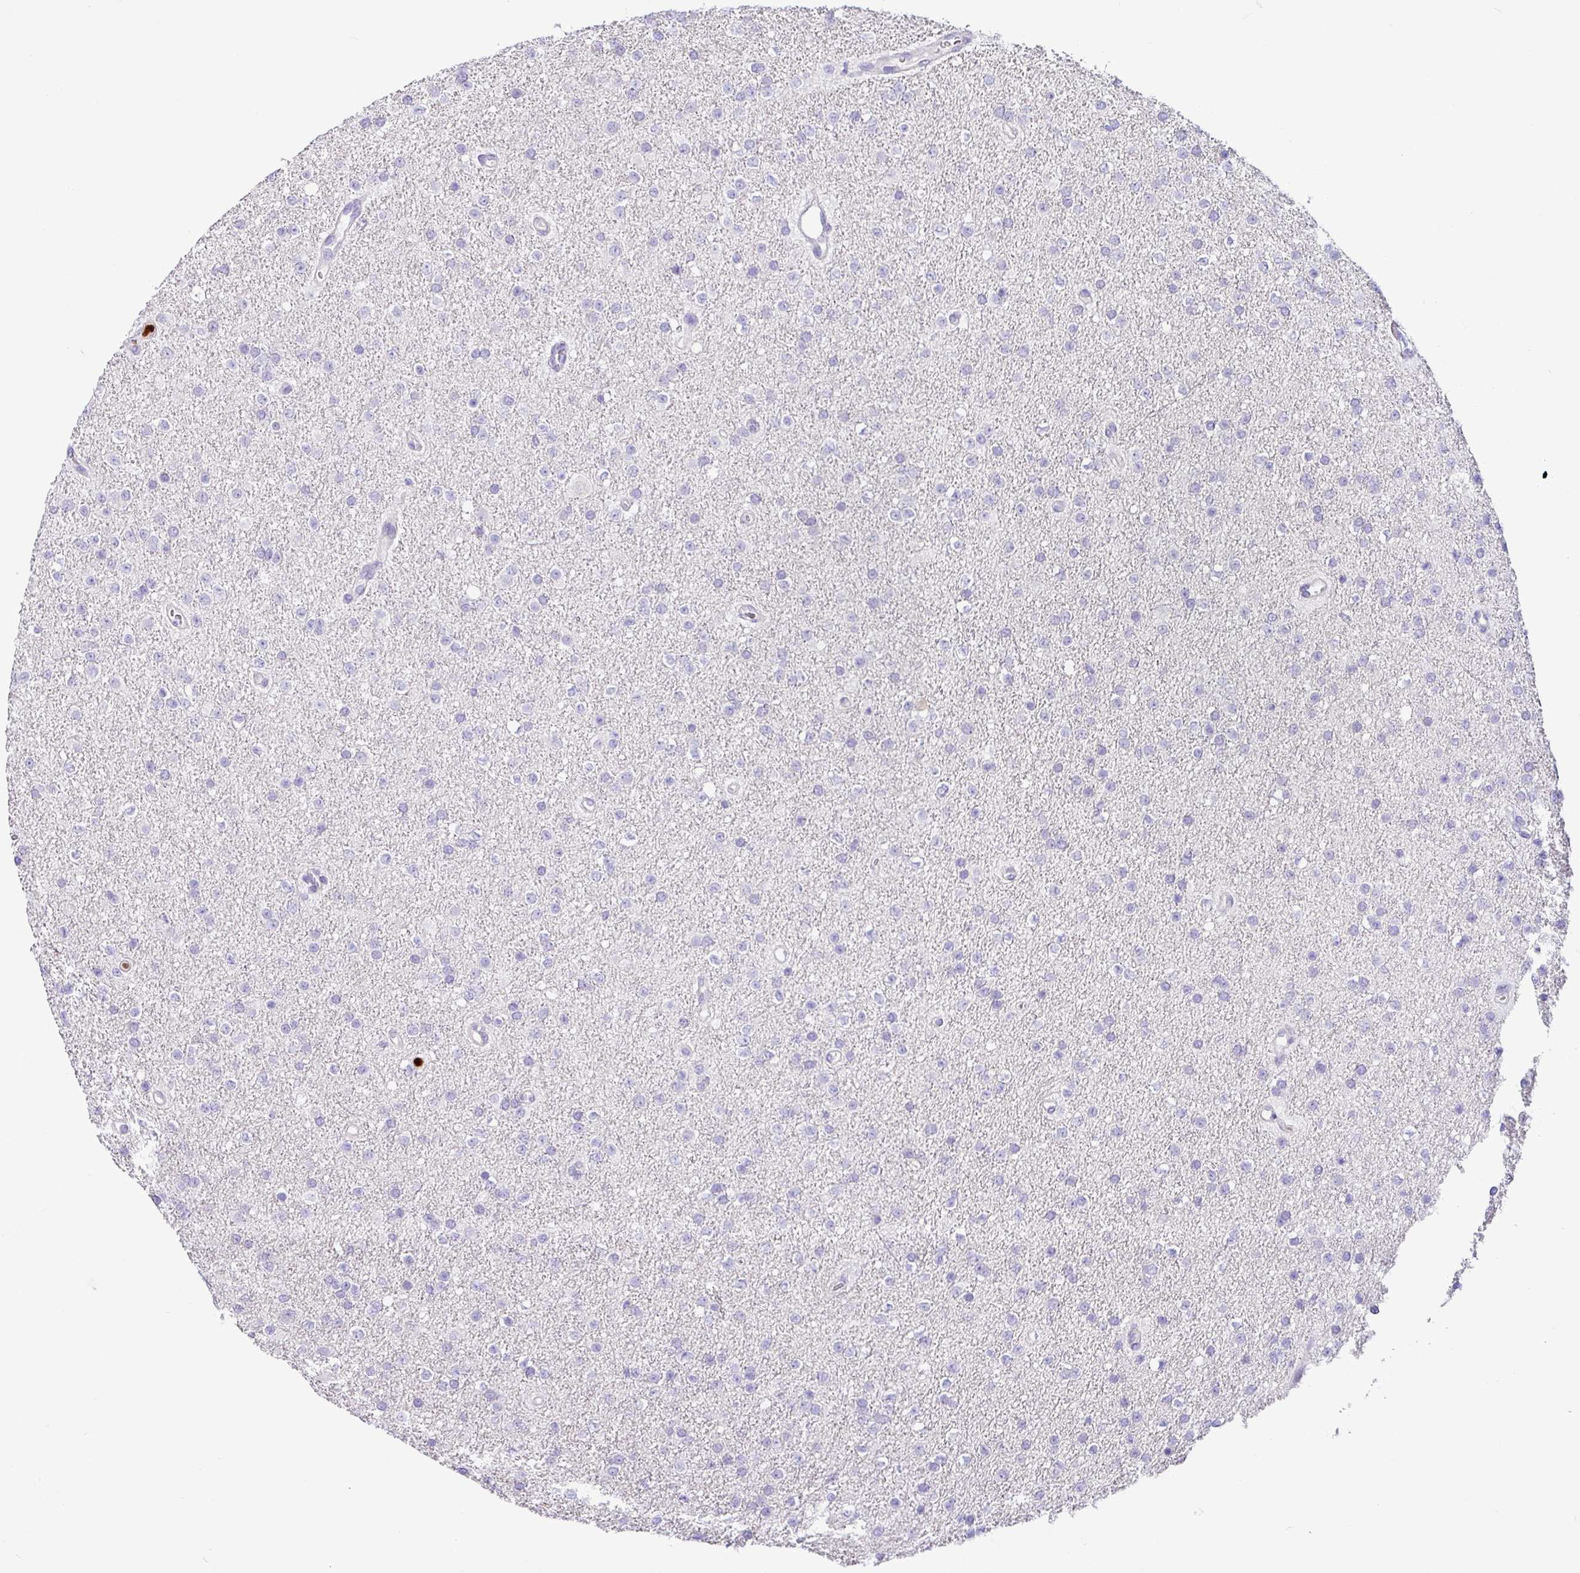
{"staining": {"intensity": "negative", "quantity": "none", "location": "none"}, "tissue": "glioma", "cell_type": "Tumor cells", "image_type": "cancer", "snomed": [{"axis": "morphology", "description": "Glioma, malignant, Low grade"}, {"axis": "topography", "description": "Brain"}], "caption": "An IHC photomicrograph of low-grade glioma (malignant) is shown. There is no staining in tumor cells of low-grade glioma (malignant).", "gene": "SH2D3C", "patient": {"sex": "female", "age": 34}}